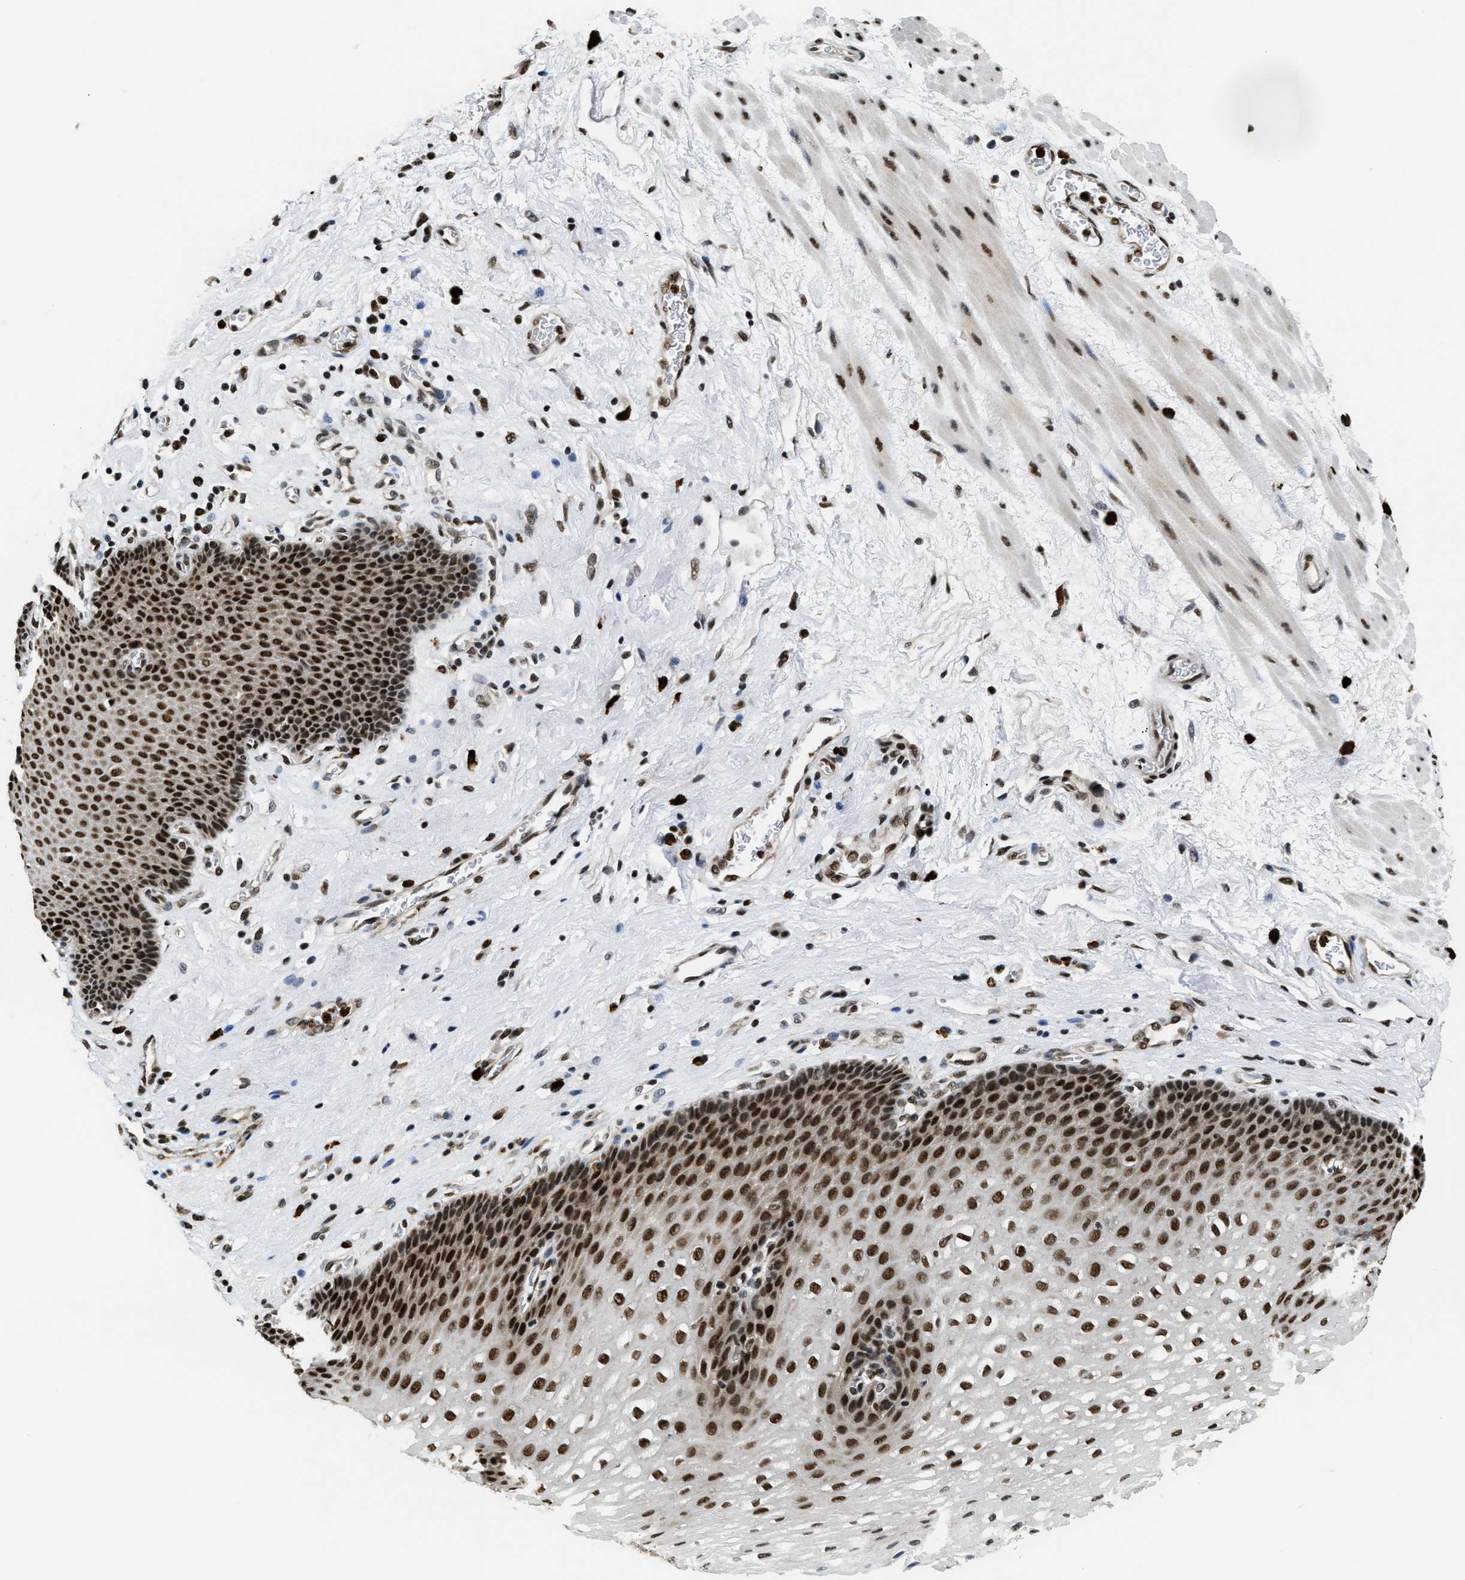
{"staining": {"intensity": "strong", "quantity": ">75%", "location": "nuclear"}, "tissue": "esophagus", "cell_type": "Squamous epithelial cells", "image_type": "normal", "snomed": [{"axis": "morphology", "description": "Normal tissue, NOS"}, {"axis": "topography", "description": "Esophagus"}], "caption": "Squamous epithelial cells show high levels of strong nuclear positivity in approximately >75% of cells in normal esophagus. The protein is shown in brown color, while the nuclei are stained blue.", "gene": "CCNDBP1", "patient": {"sex": "male", "age": 48}}